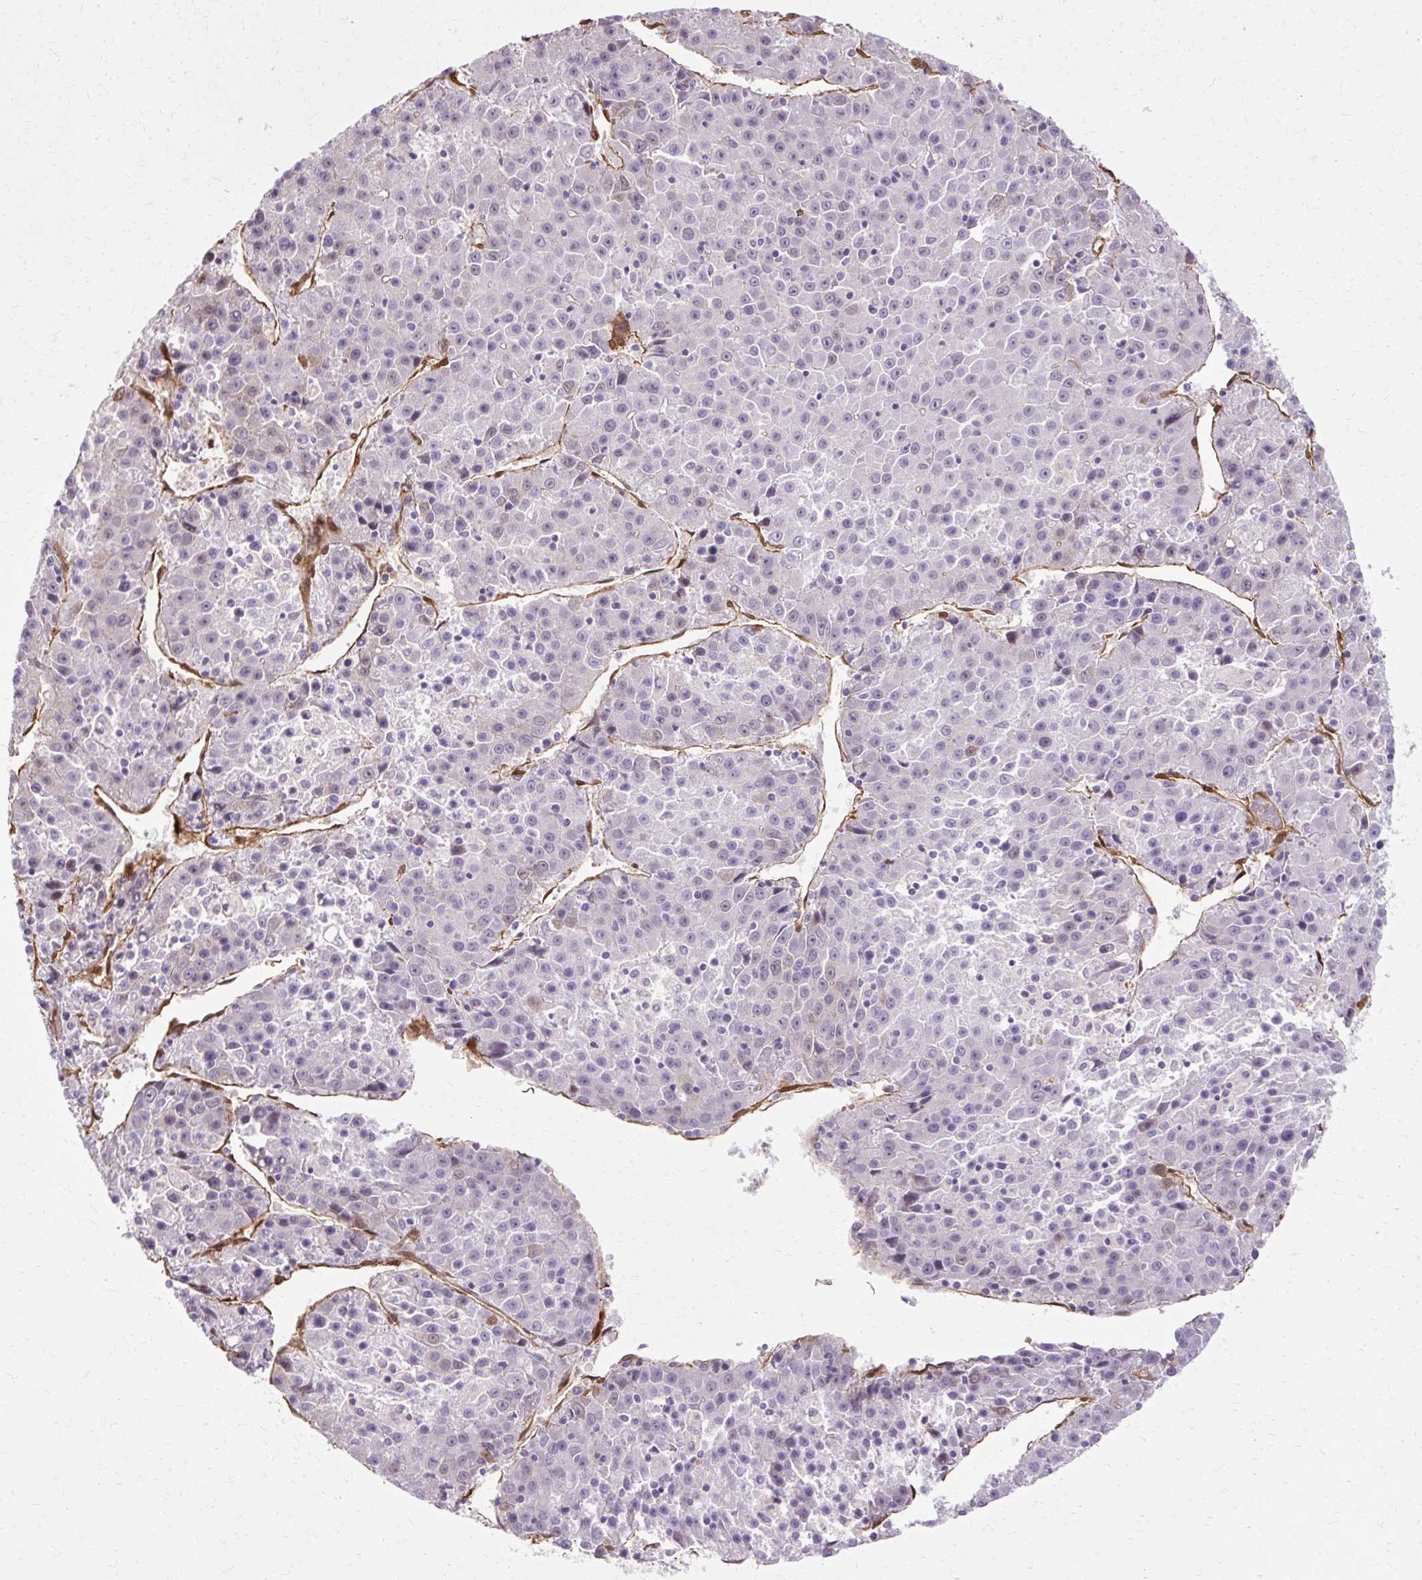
{"staining": {"intensity": "negative", "quantity": "none", "location": "none"}, "tissue": "liver cancer", "cell_type": "Tumor cells", "image_type": "cancer", "snomed": [{"axis": "morphology", "description": "Carcinoma, Hepatocellular, NOS"}, {"axis": "topography", "description": "Liver"}], "caption": "A high-resolution histopathology image shows immunohistochemistry staining of liver cancer, which shows no significant staining in tumor cells.", "gene": "CNN3", "patient": {"sex": "female", "age": 53}}